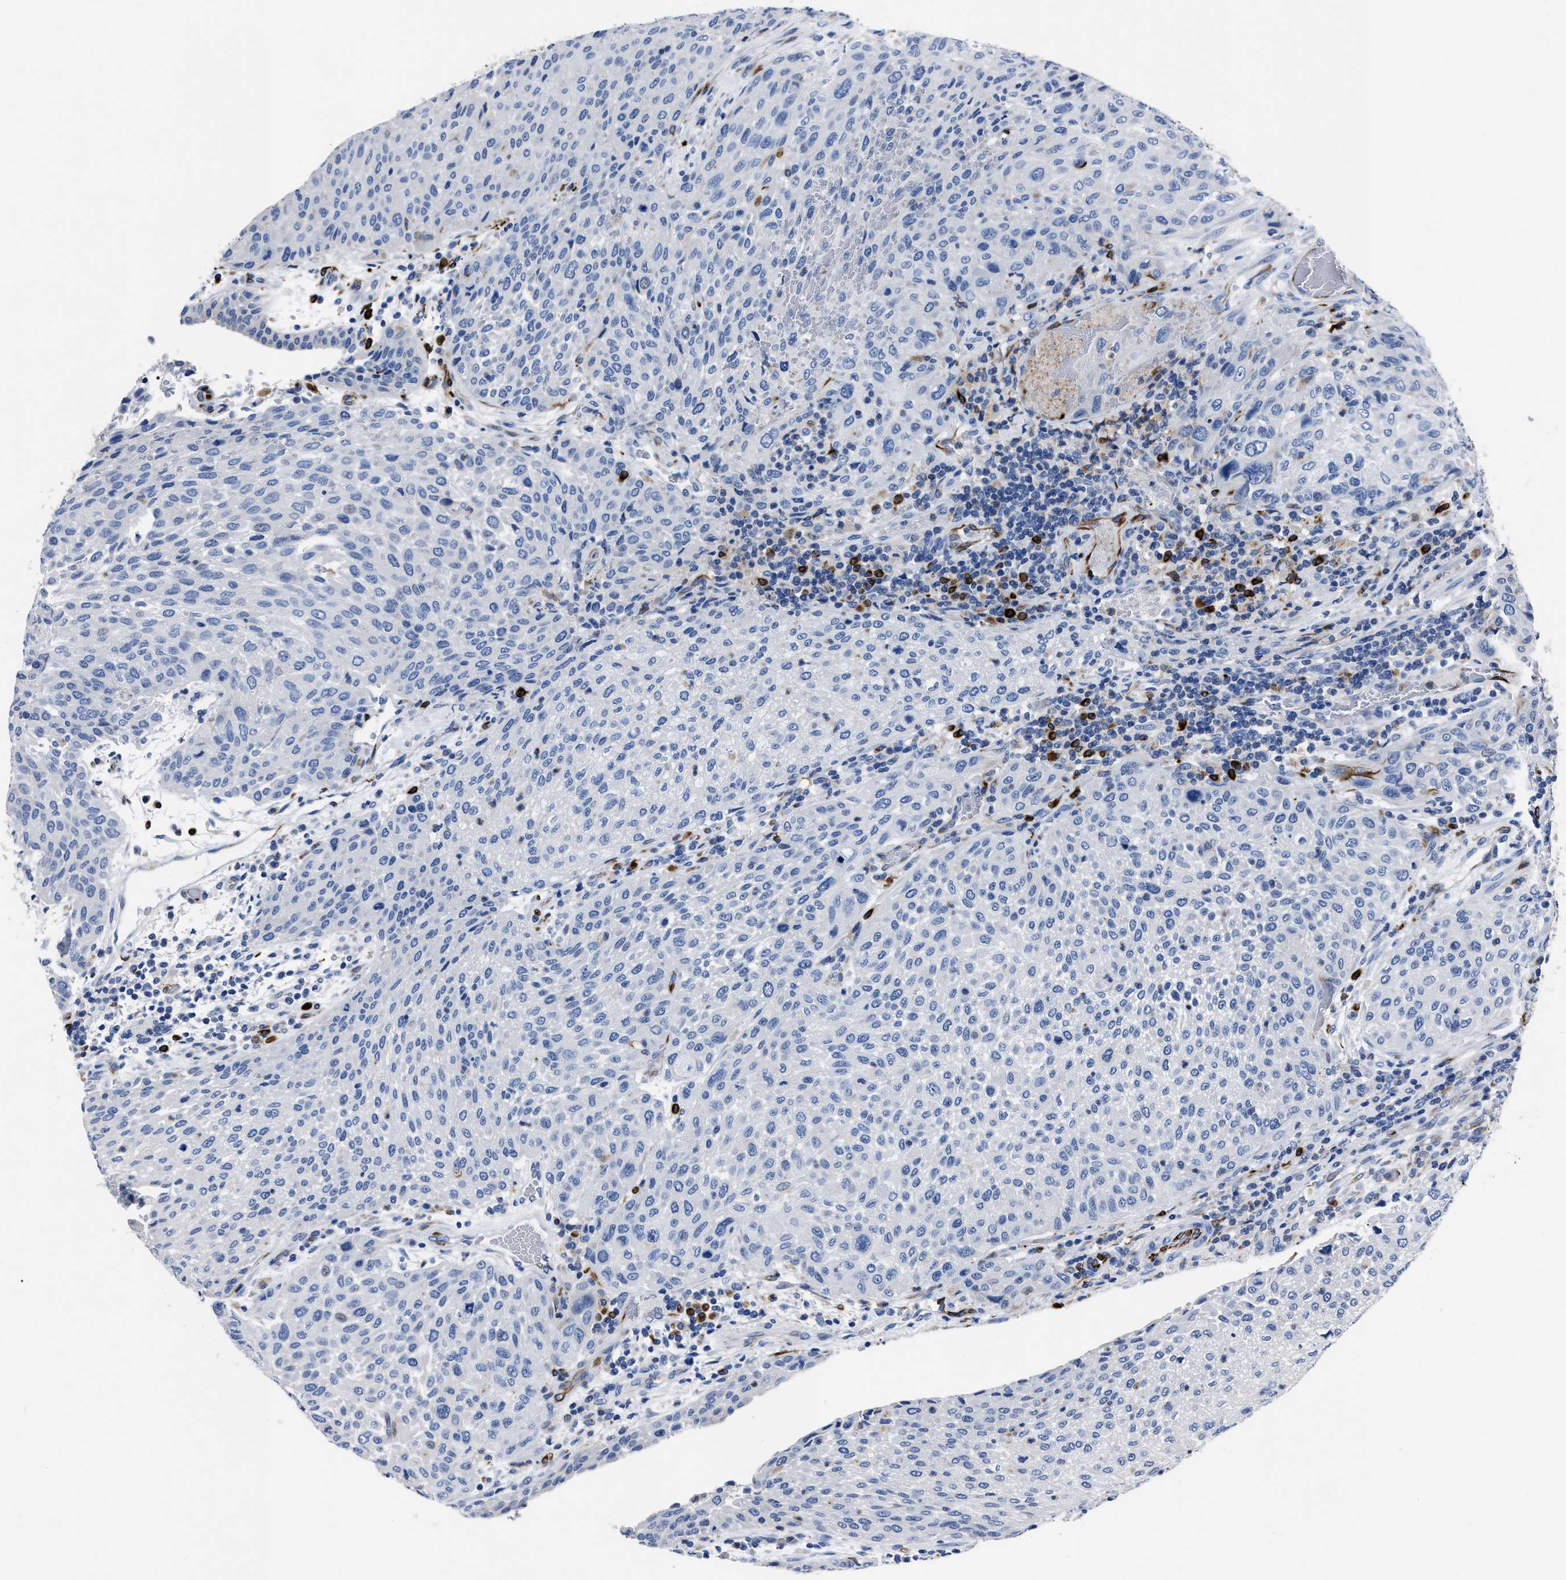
{"staining": {"intensity": "negative", "quantity": "none", "location": "none"}, "tissue": "urothelial cancer", "cell_type": "Tumor cells", "image_type": "cancer", "snomed": [{"axis": "morphology", "description": "Urothelial carcinoma, Low grade"}, {"axis": "morphology", "description": "Urothelial carcinoma, High grade"}, {"axis": "topography", "description": "Urinary bladder"}], "caption": "This is an immunohistochemistry photomicrograph of urothelial cancer. There is no expression in tumor cells.", "gene": "OR10G3", "patient": {"sex": "male", "age": 35}}